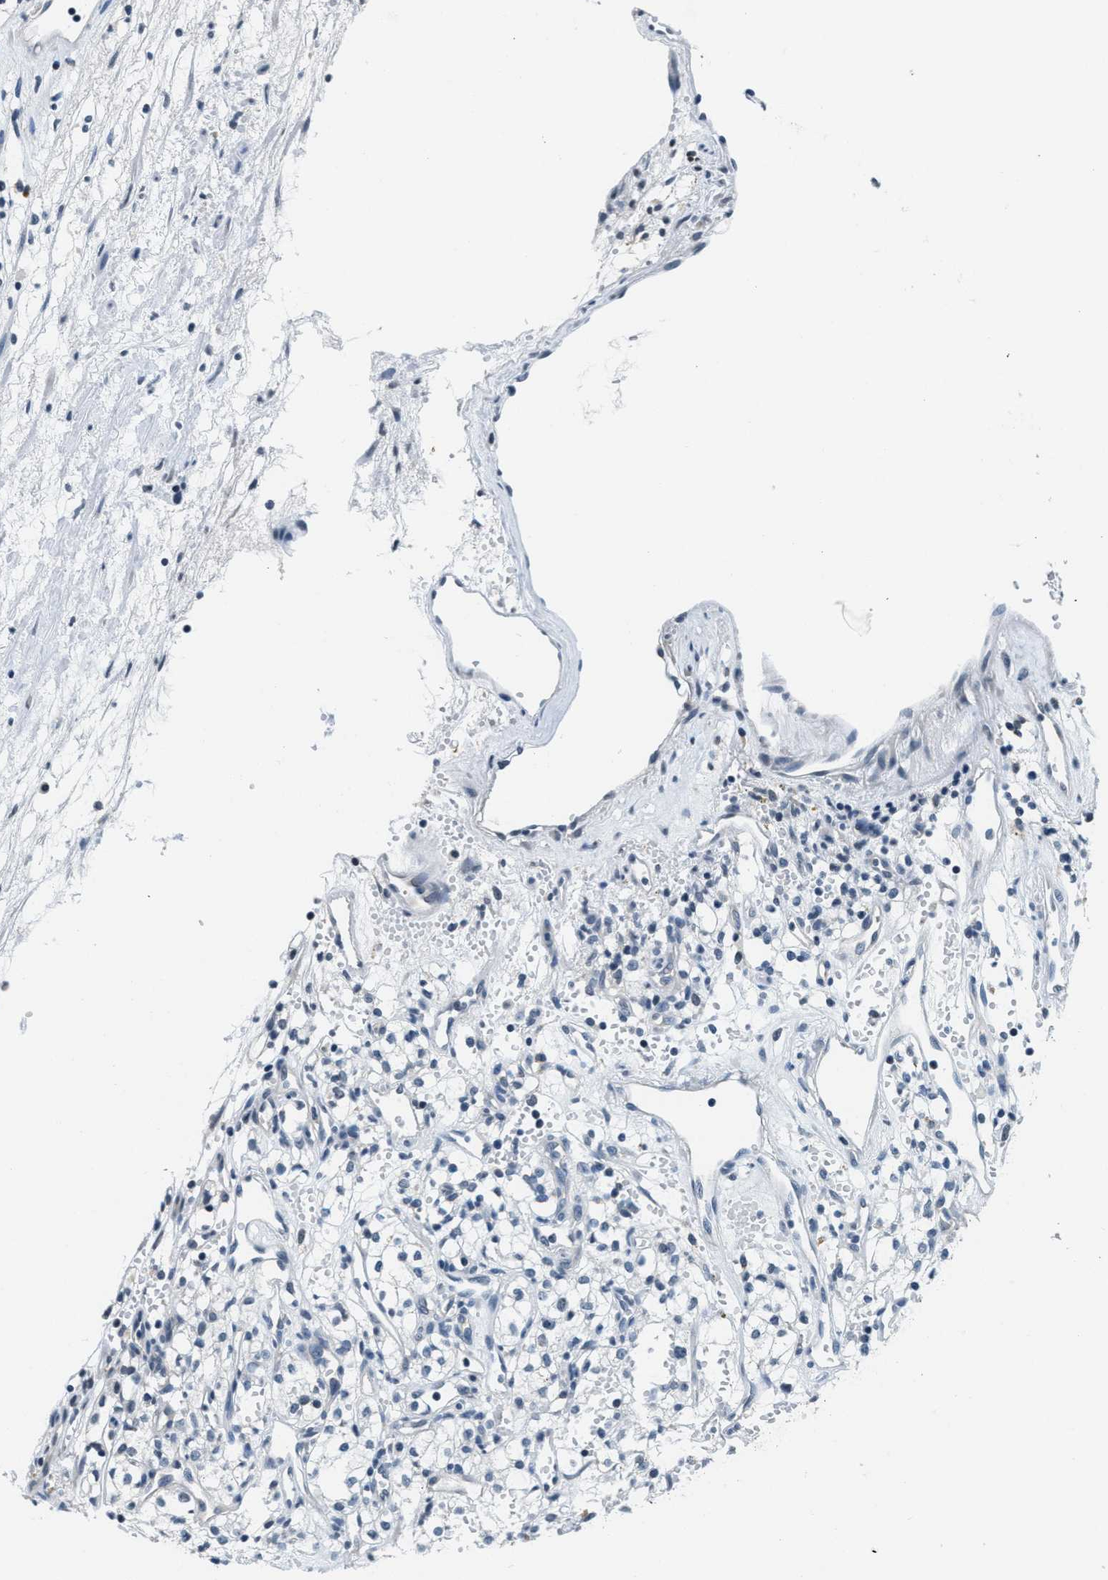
{"staining": {"intensity": "negative", "quantity": "none", "location": "none"}, "tissue": "renal cancer", "cell_type": "Tumor cells", "image_type": "cancer", "snomed": [{"axis": "morphology", "description": "Adenocarcinoma, NOS"}, {"axis": "topography", "description": "Kidney"}], "caption": "A high-resolution photomicrograph shows IHC staining of adenocarcinoma (renal), which displays no significant positivity in tumor cells.", "gene": "CA4", "patient": {"sex": "male", "age": 59}}